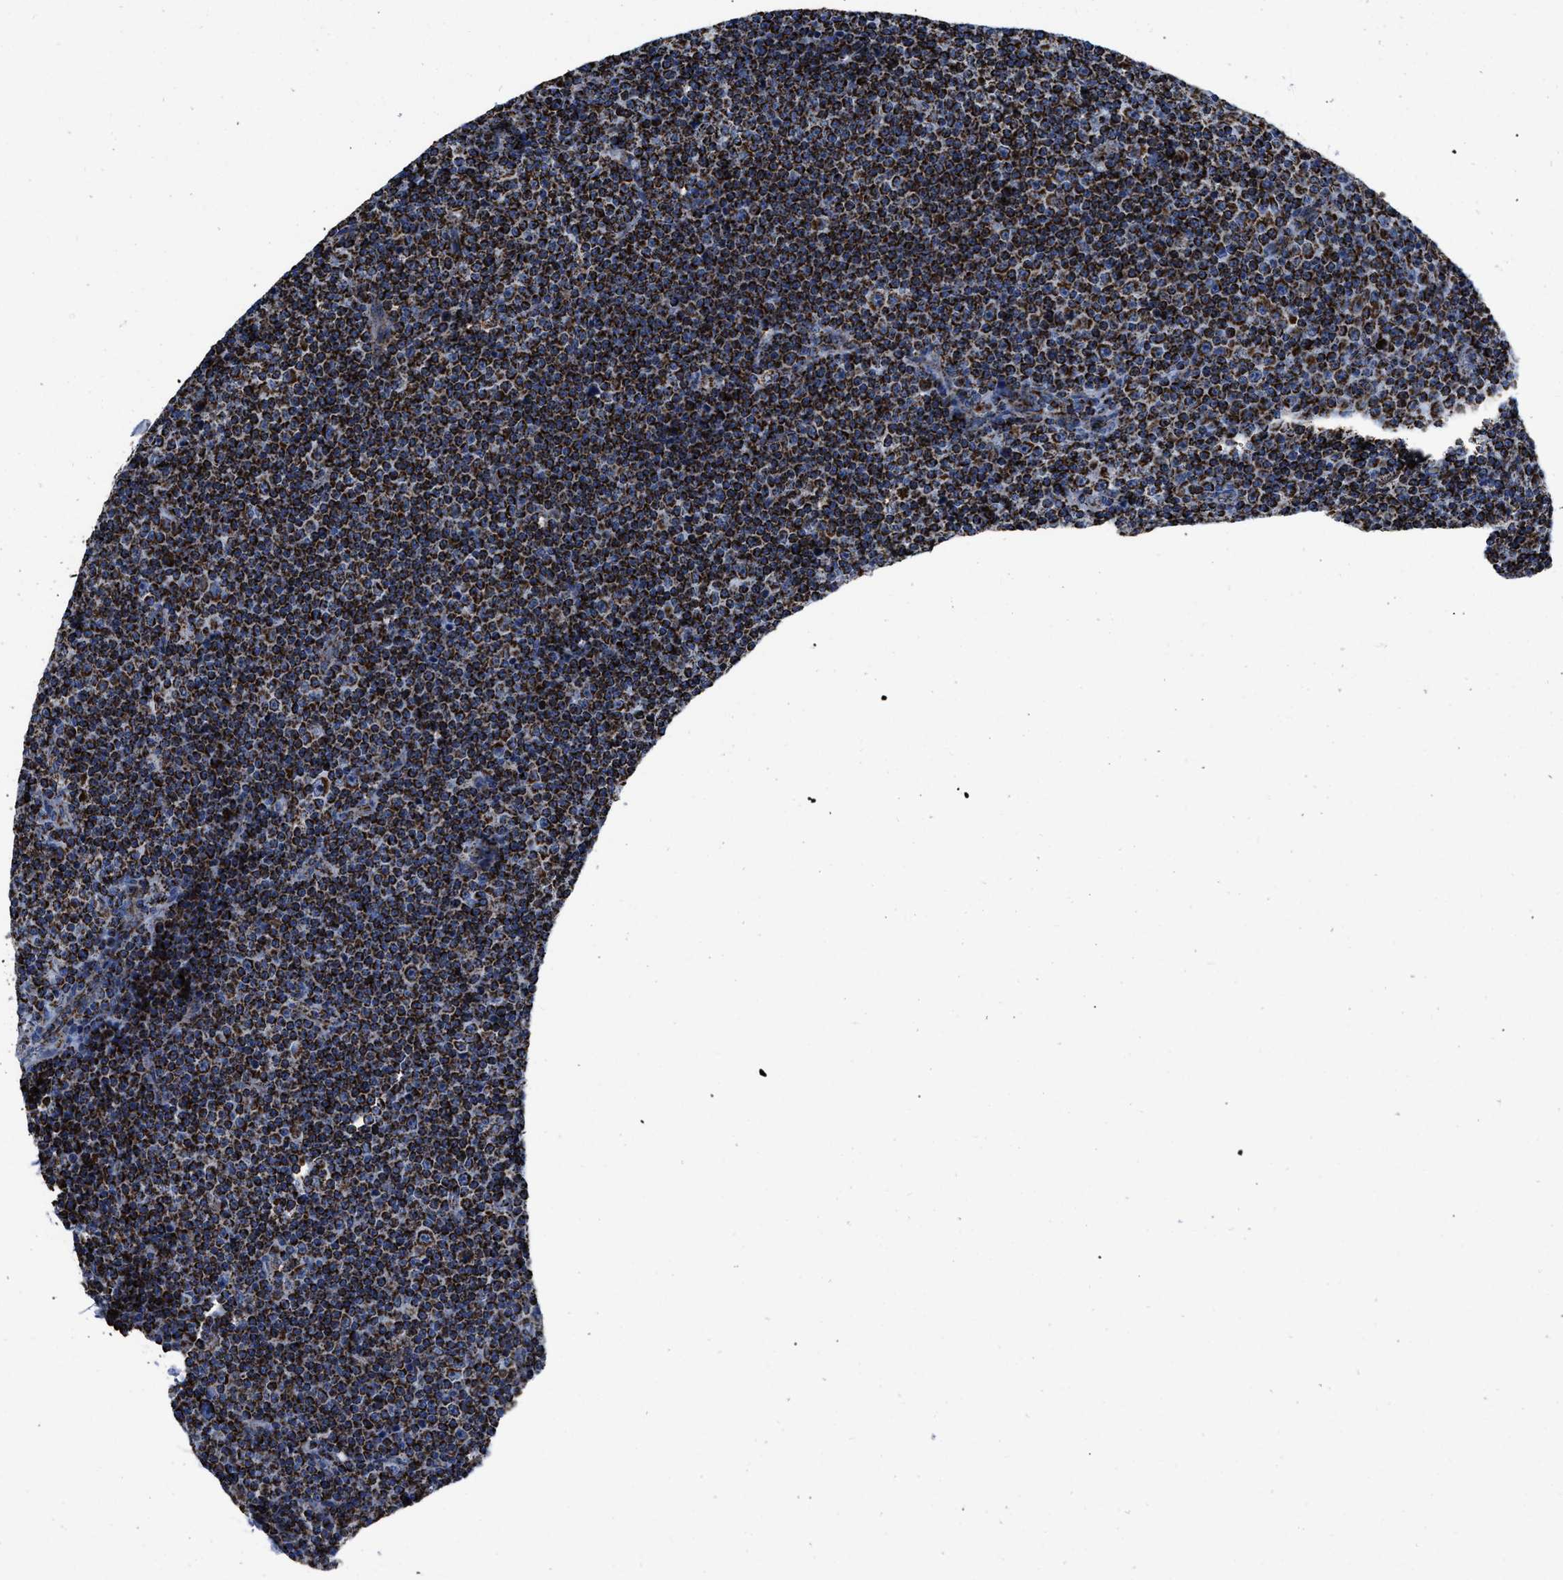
{"staining": {"intensity": "strong", "quantity": ">75%", "location": "cytoplasmic/membranous"}, "tissue": "lymphoma", "cell_type": "Tumor cells", "image_type": "cancer", "snomed": [{"axis": "morphology", "description": "Malignant lymphoma, non-Hodgkin's type, Low grade"}, {"axis": "topography", "description": "Lymph node"}], "caption": "A brown stain labels strong cytoplasmic/membranous expression of a protein in lymphoma tumor cells.", "gene": "NSD3", "patient": {"sex": "female", "age": 67}}